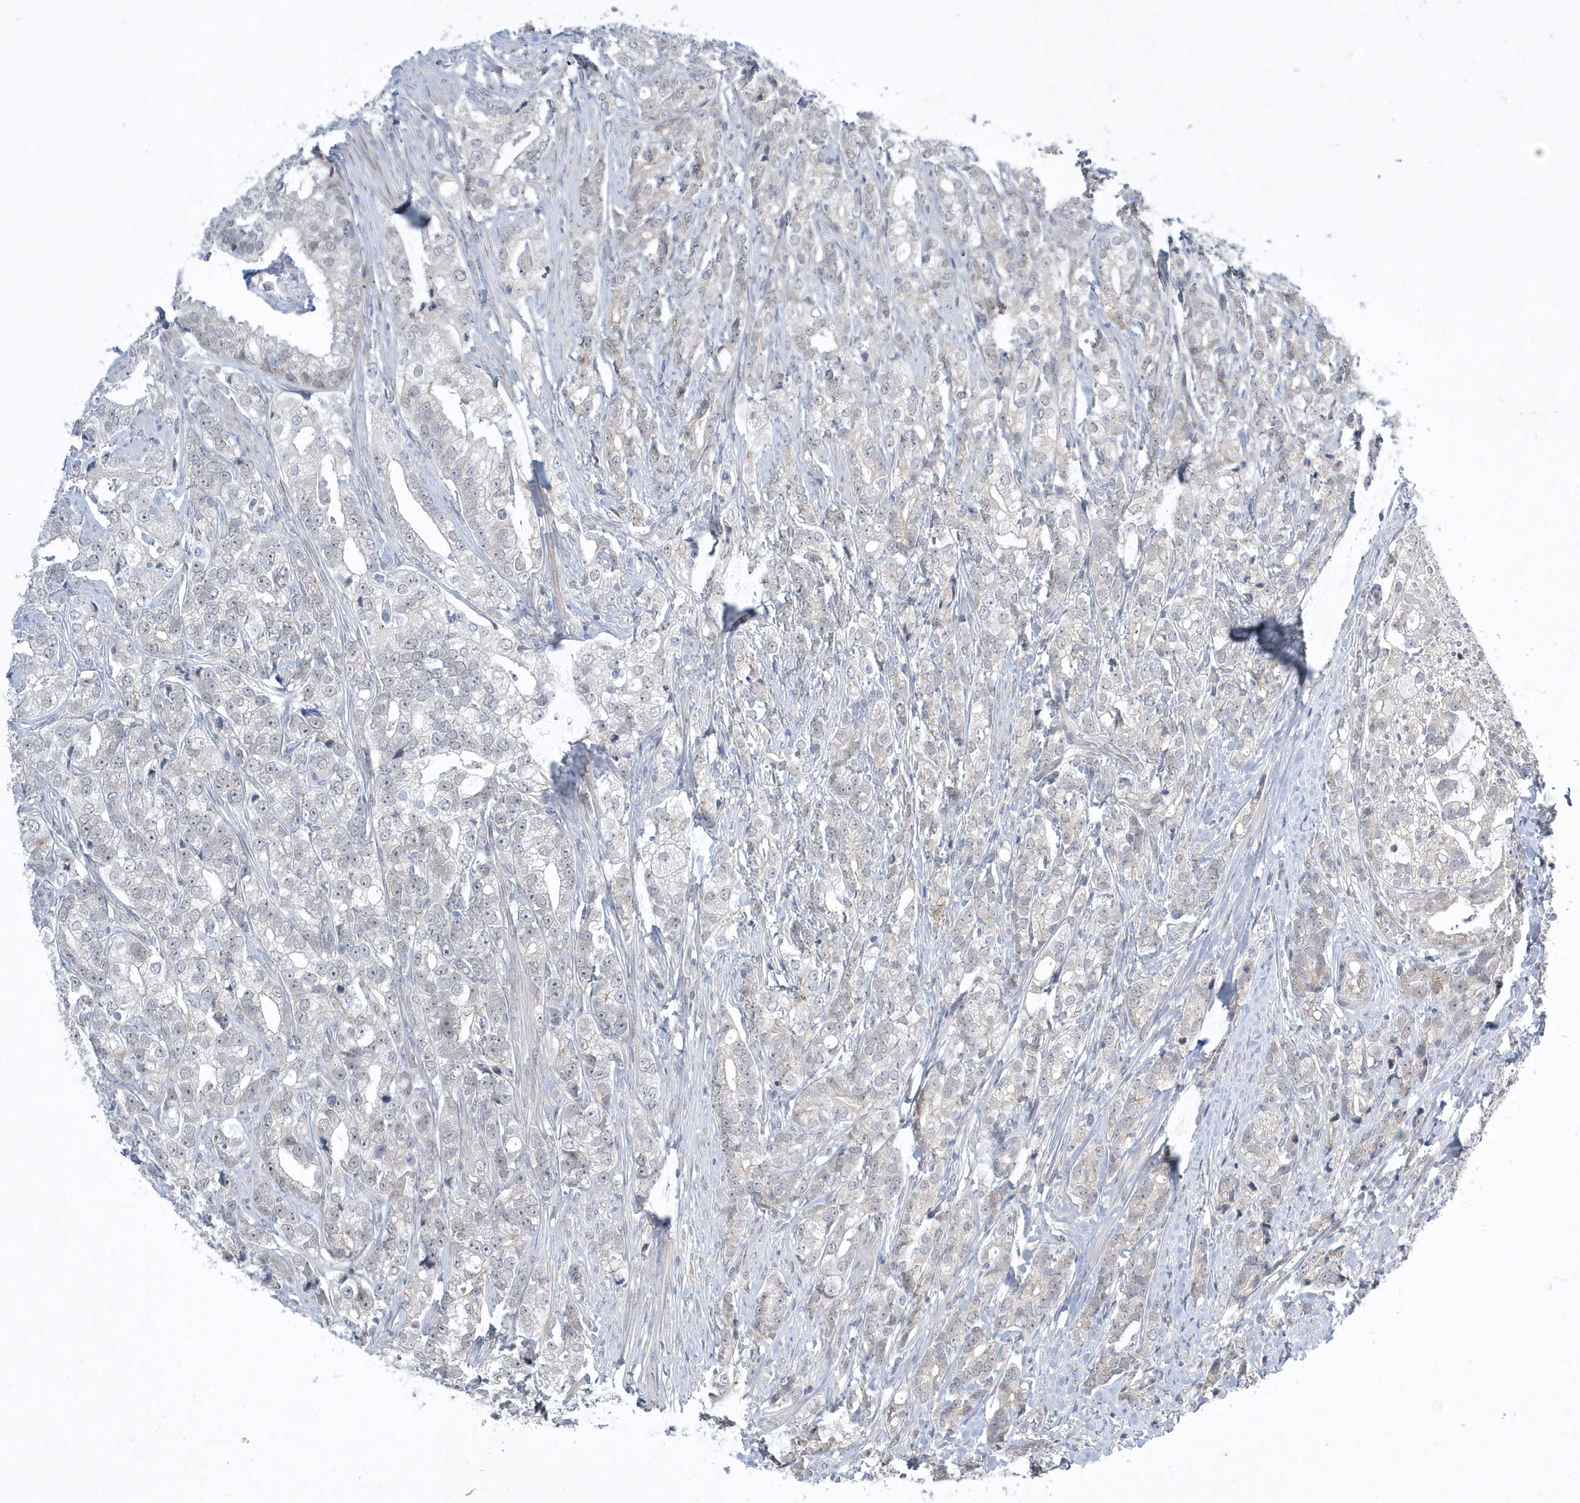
{"staining": {"intensity": "negative", "quantity": "none", "location": "none"}, "tissue": "prostate cancer", "cell_type": "Tumor cells", "image_type": "cancer", "snomed": [{"axis": "morphology", "description": "Adenocarcinoma, High grade"}, {"axis": "topography", "description": "Prostate"}], "caption": "Protein analysis of prostate adenocarcinoma (high-grade) demonstrates no significant expression in tumor cells. (Stains: DAB IHC with hematoxylin counter stain, Microscopy: brightfield microscopy at high magnification).", "gene": "ZC3H12D", "patient": {"sex": "male", "age": 69}}